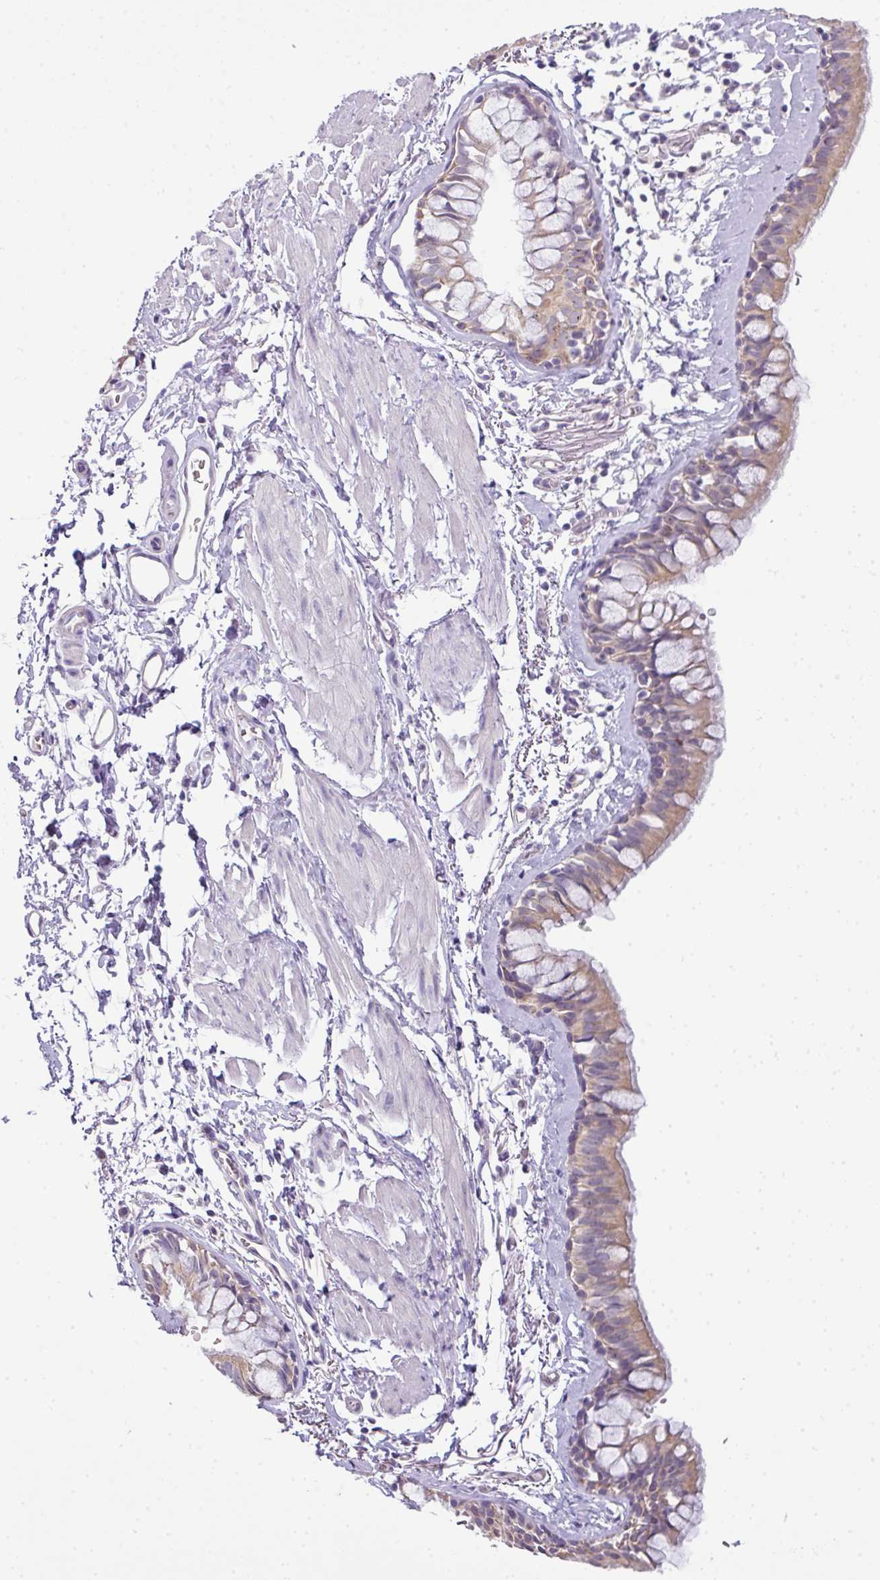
{"staining": {"intensity": "weak", "quantity": "25%-75%", "location": "cytoplasmic/membranous"}, "tissue": "bronchus", "cell_type": "Respiratory epithelial cells", "image_type": "normal", "snomed": [{"axis": "morphology", "description": "Normal tissue, NOS"}, {"axis": "topography", "description": "Bronchus"}], "caption": "Weak cytoplasmic/membranous positivity for a protein is appreciated in approximately 25%-75% of respiratory epithelial cells of benign bronchus using IHC.", "gene": "GCG", "patient": {"sex": "male", "age": 67}}